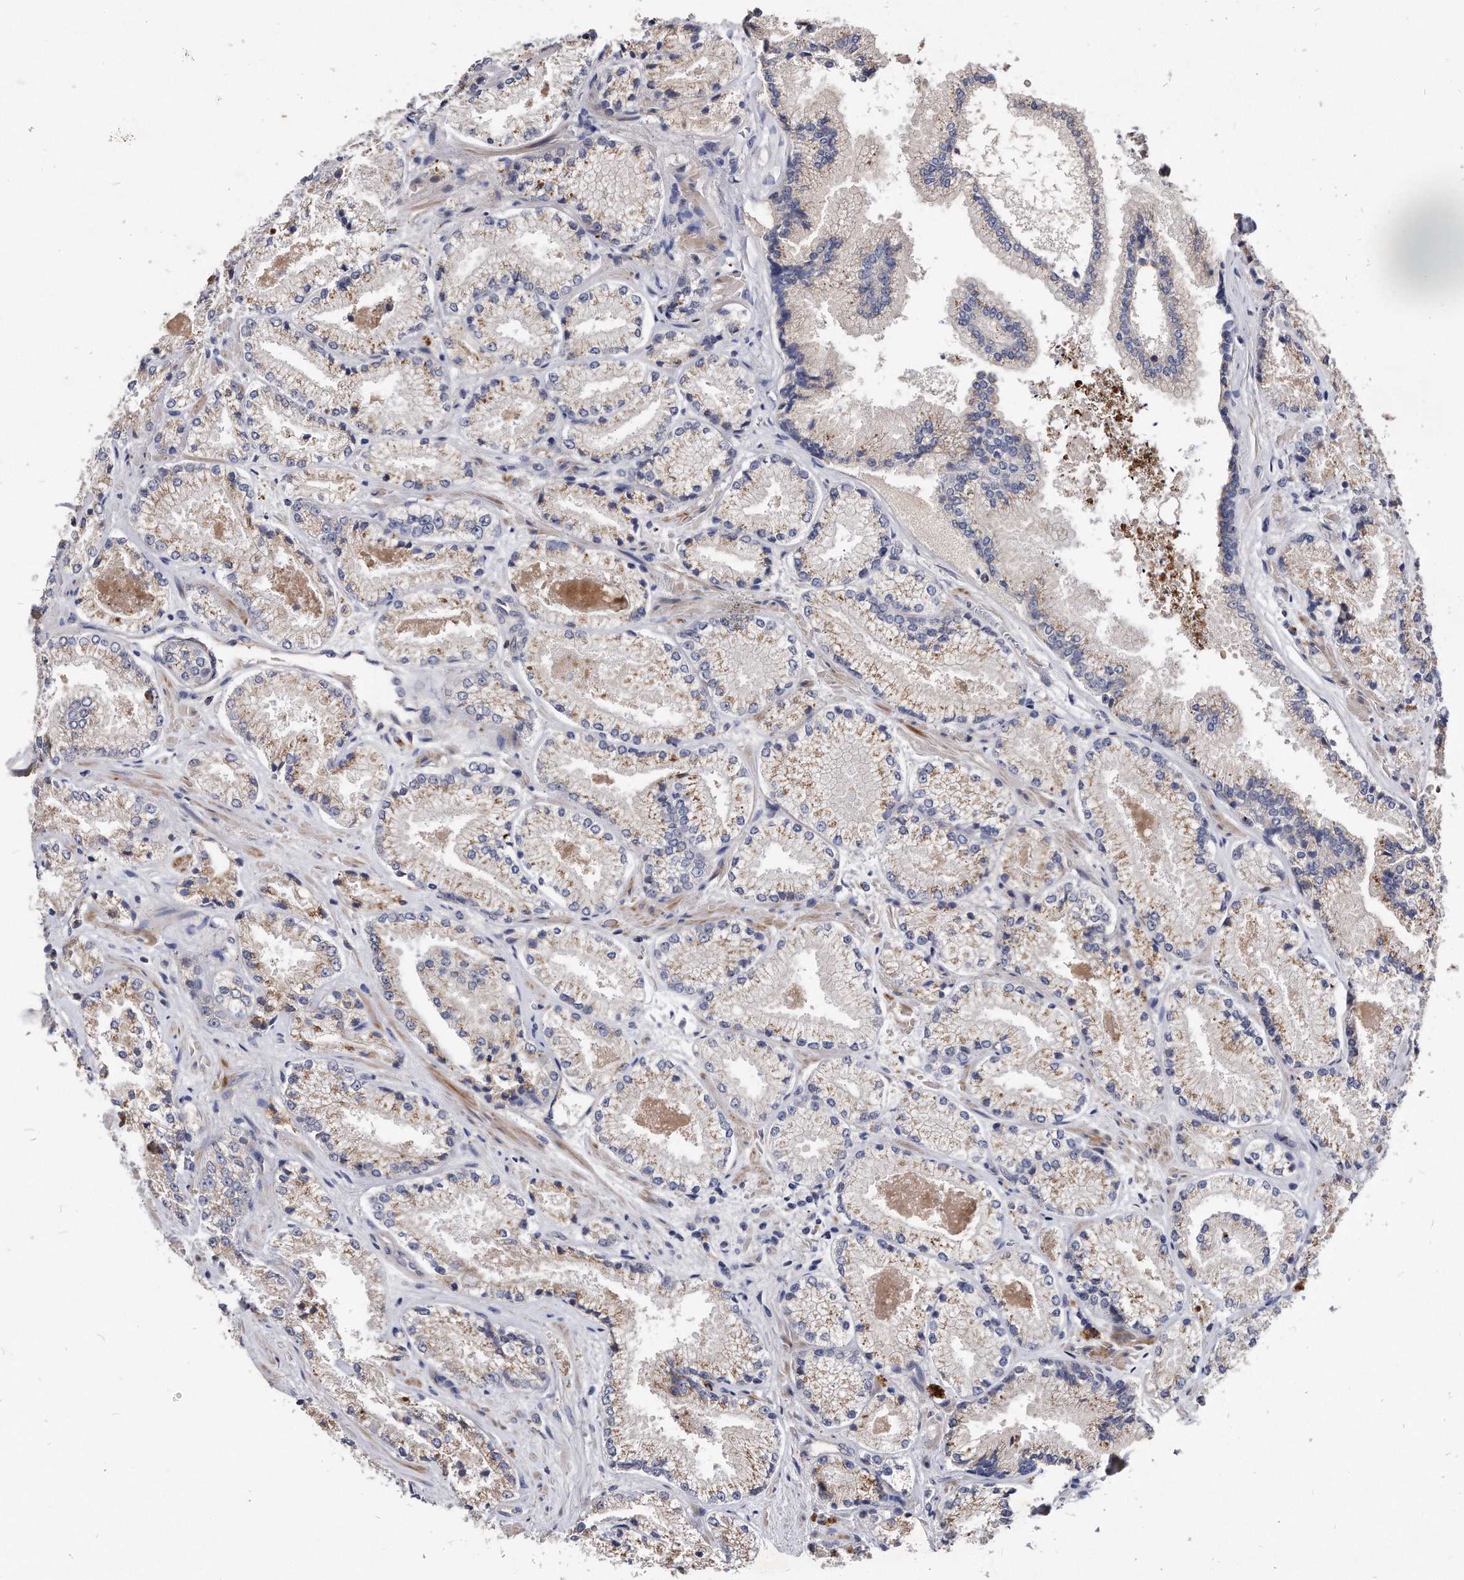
{"staining": {"intensity": "weak", "quantity": ">75%", "location": "cytoplasmic/membranous"}, "tissue": "prostate cancer", "cell_type": "Tumor cells", "image_type": "cancer", "snomed": [{"axis": "morphology", "description": "Adenocarcinoma, High grade"}, {"axis": "topography", "description": "Prostate"}], "caption": "Prostate cancer tissue exhibits weak cytoplasmic/membranous positivity in approximately >75% of tumor cells", "gene": "MGAT4A", "patient": {"sex": "male", "age": 73}}